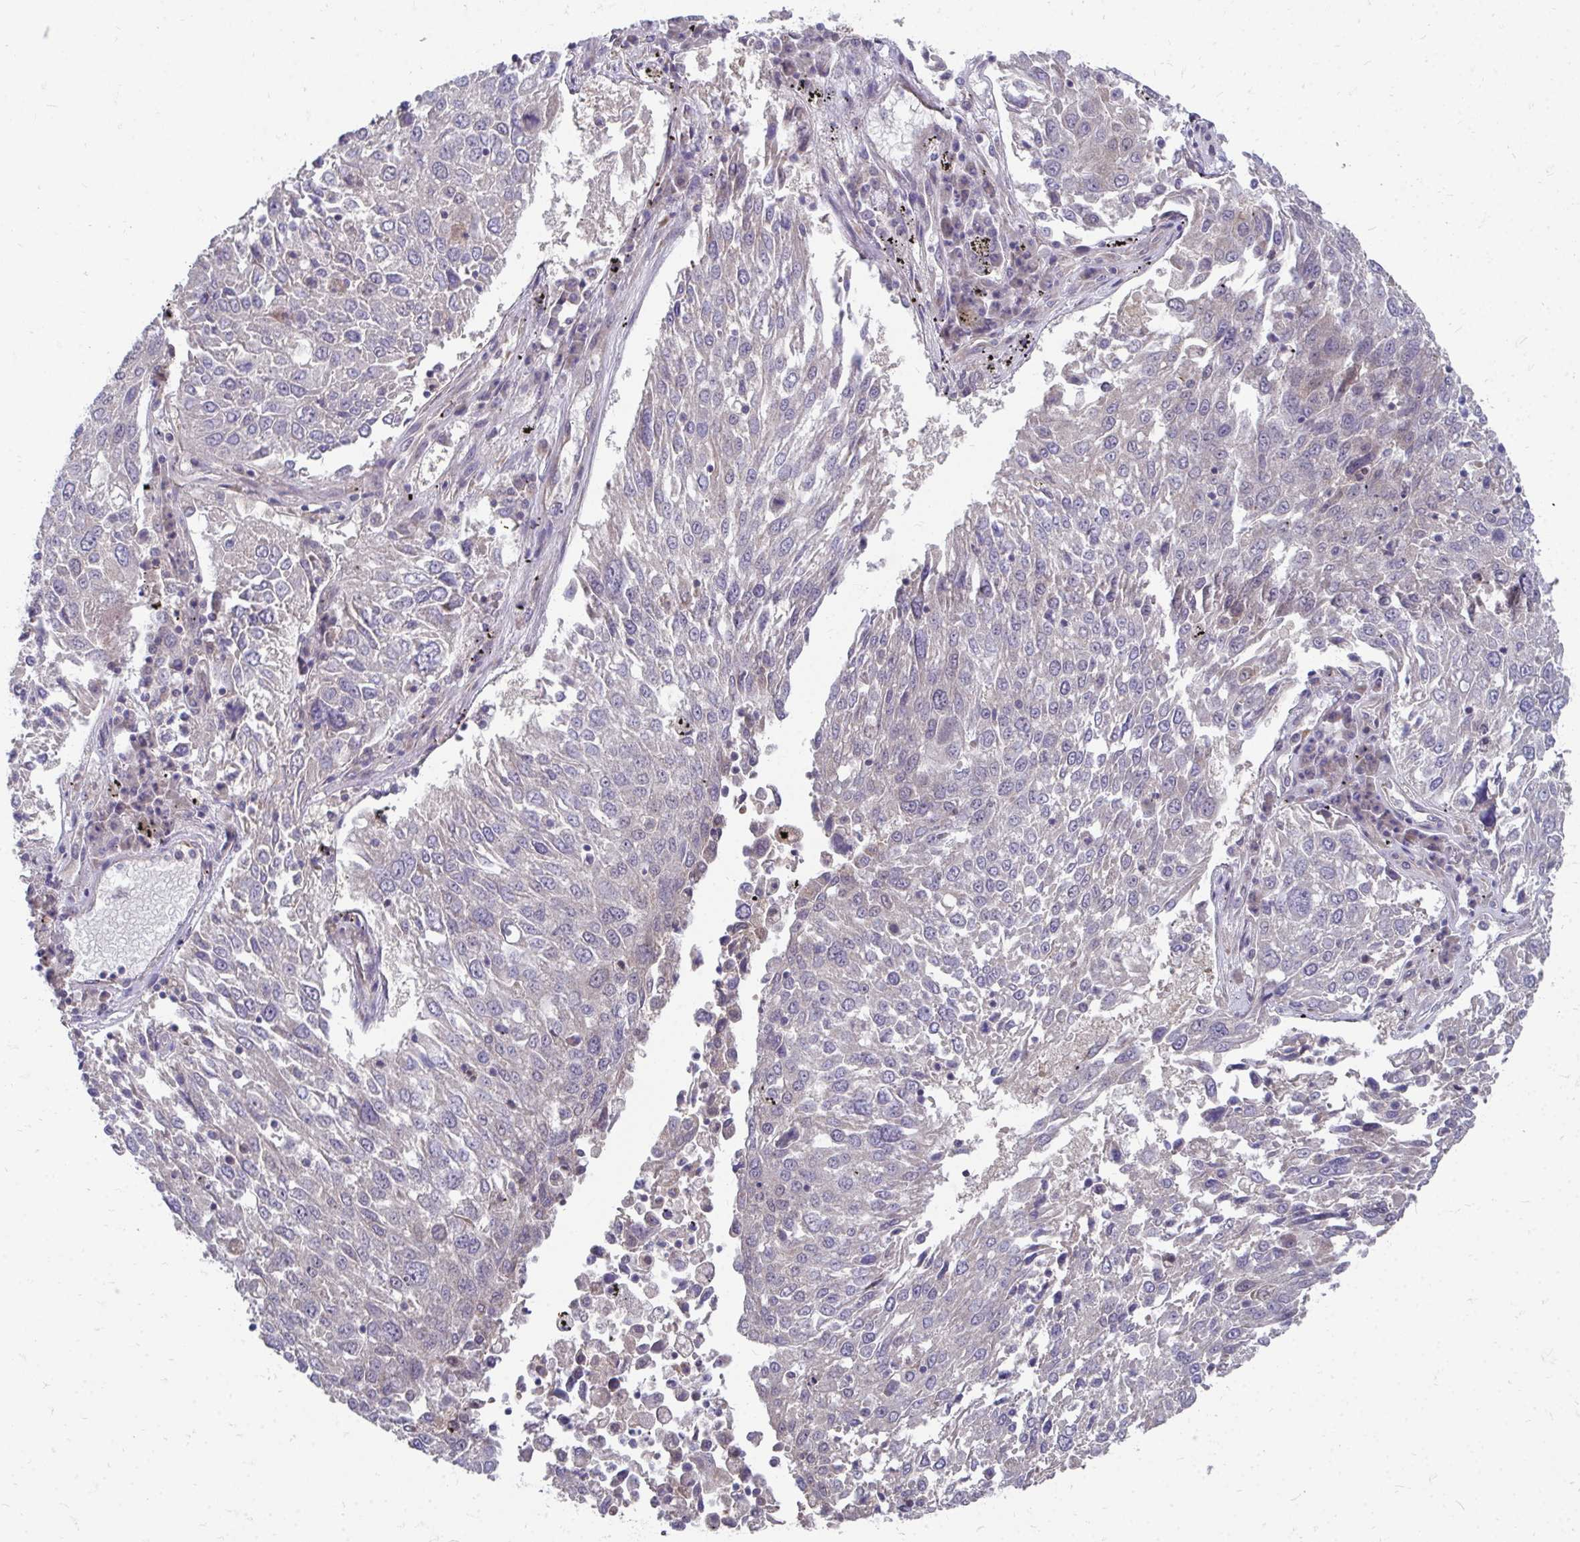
{"staining": {"intensity": "negative", "quantity": "none", "location": "none"}, "tissue": "lung cancer", "cell_type": "Tumor cells", "image_type": "cancer", "snomed": [{"axis": "morphology", "description": "Squamous cell carcinoma, NOS"}, {"axis": "topography", "description": "Lung"}], "caption": "The immunohistochemistry histopathology image has no significant expression in tumor cells of squamous cell carcinoma (lung) tissue.", "gene": "MROH8", "patient": {"sex": "male", "age": 65}}